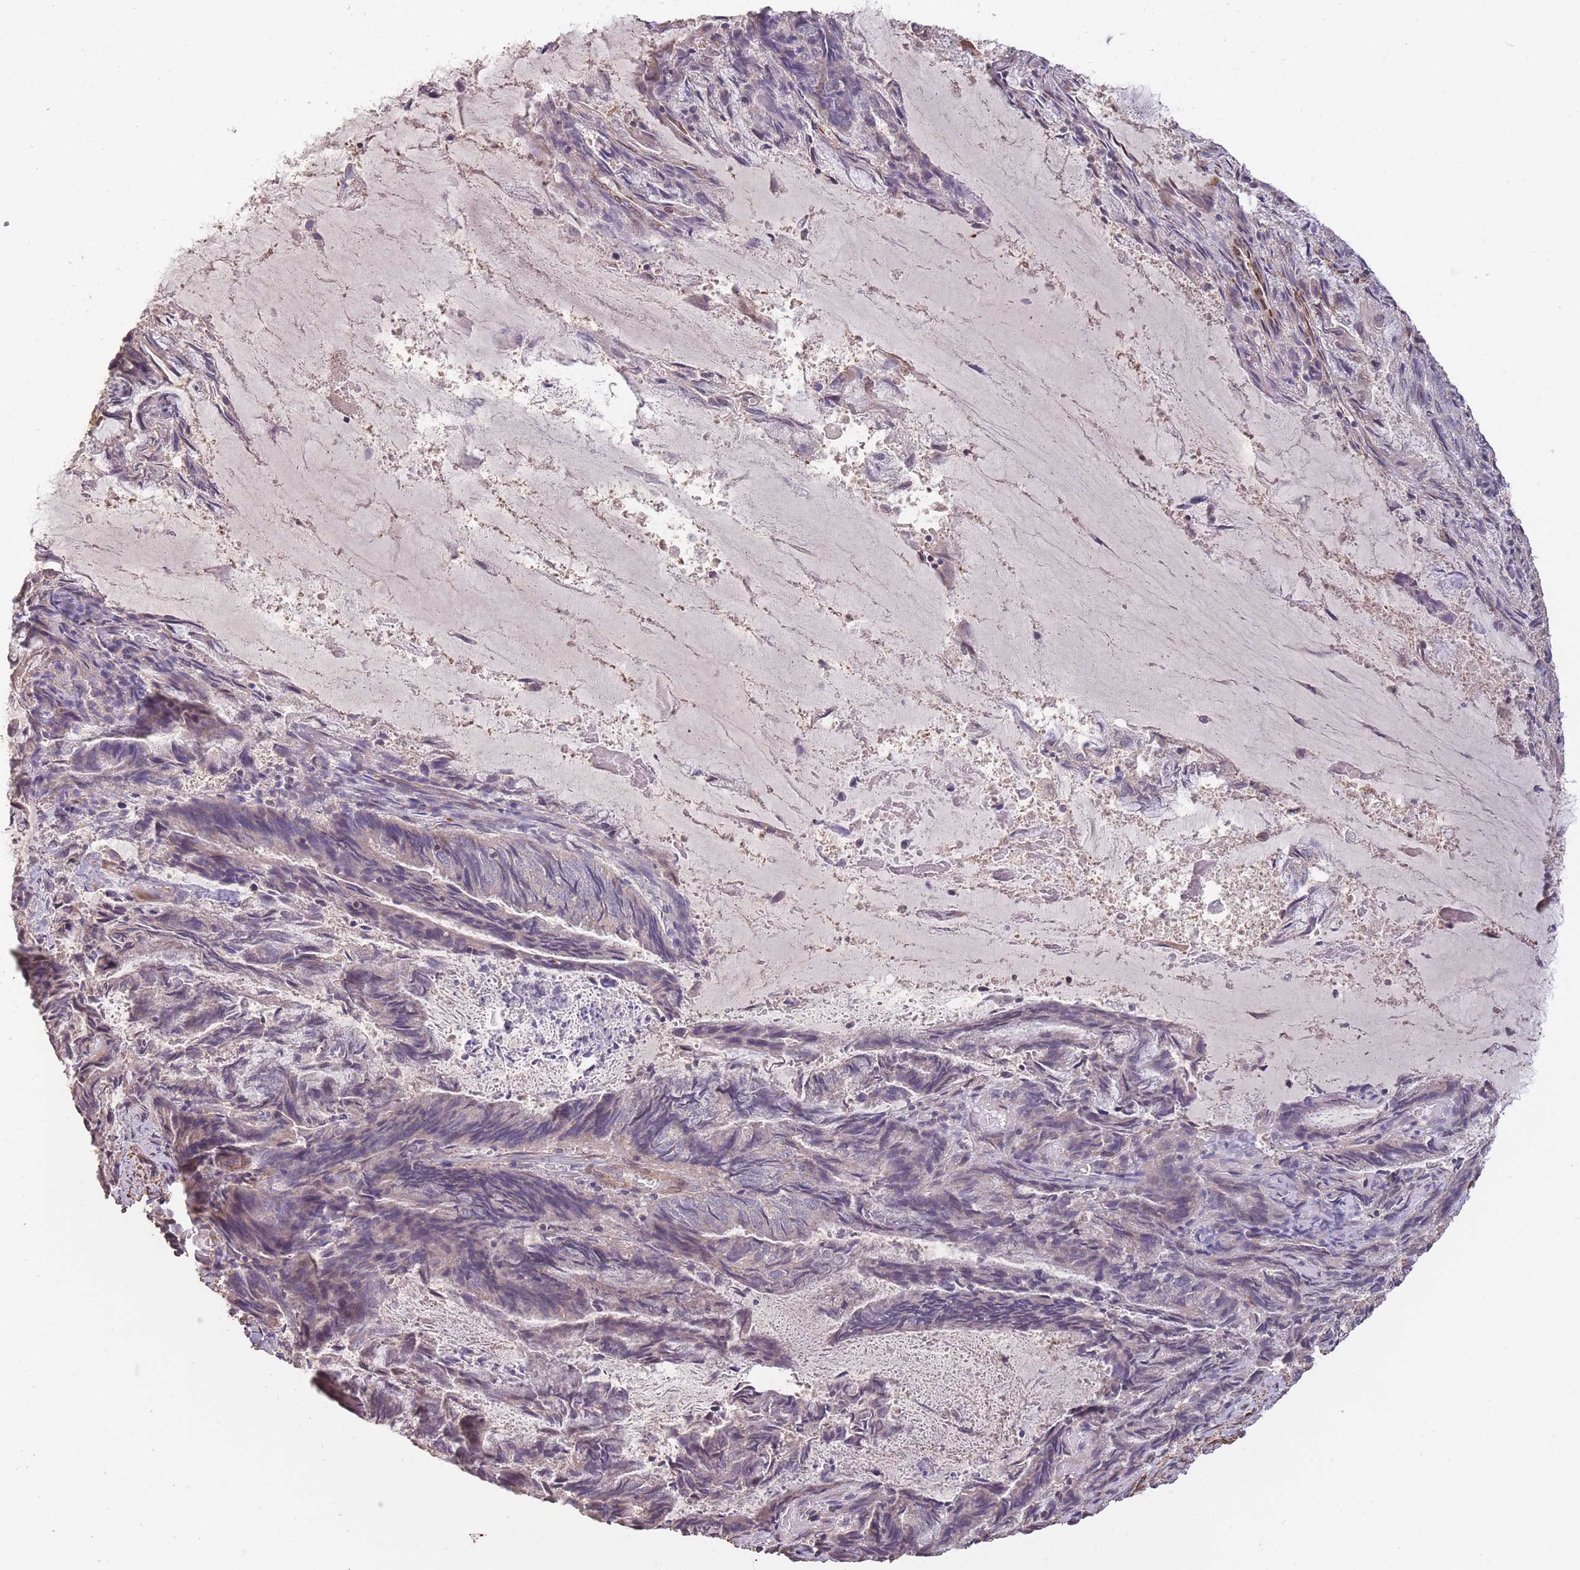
{"staining": {"intensity": "negative", "quantity": "none", "location": "none"}, "tissue": "endometrial cancer", "cell_type": "Tumor cells", "image_type": "cancer", "snomed": [{"axis": "morphology", "description": "Adenocarcinoma, NOS"}, {"axis": "topography", "description": "Endometrium"}], "caption": "The photomicrograph displays no significant positivity in tumor cells of adenocarcinoma (endometrial).", "gene": "NLRC4", "patient": {"sex": "female", "age": 80}}